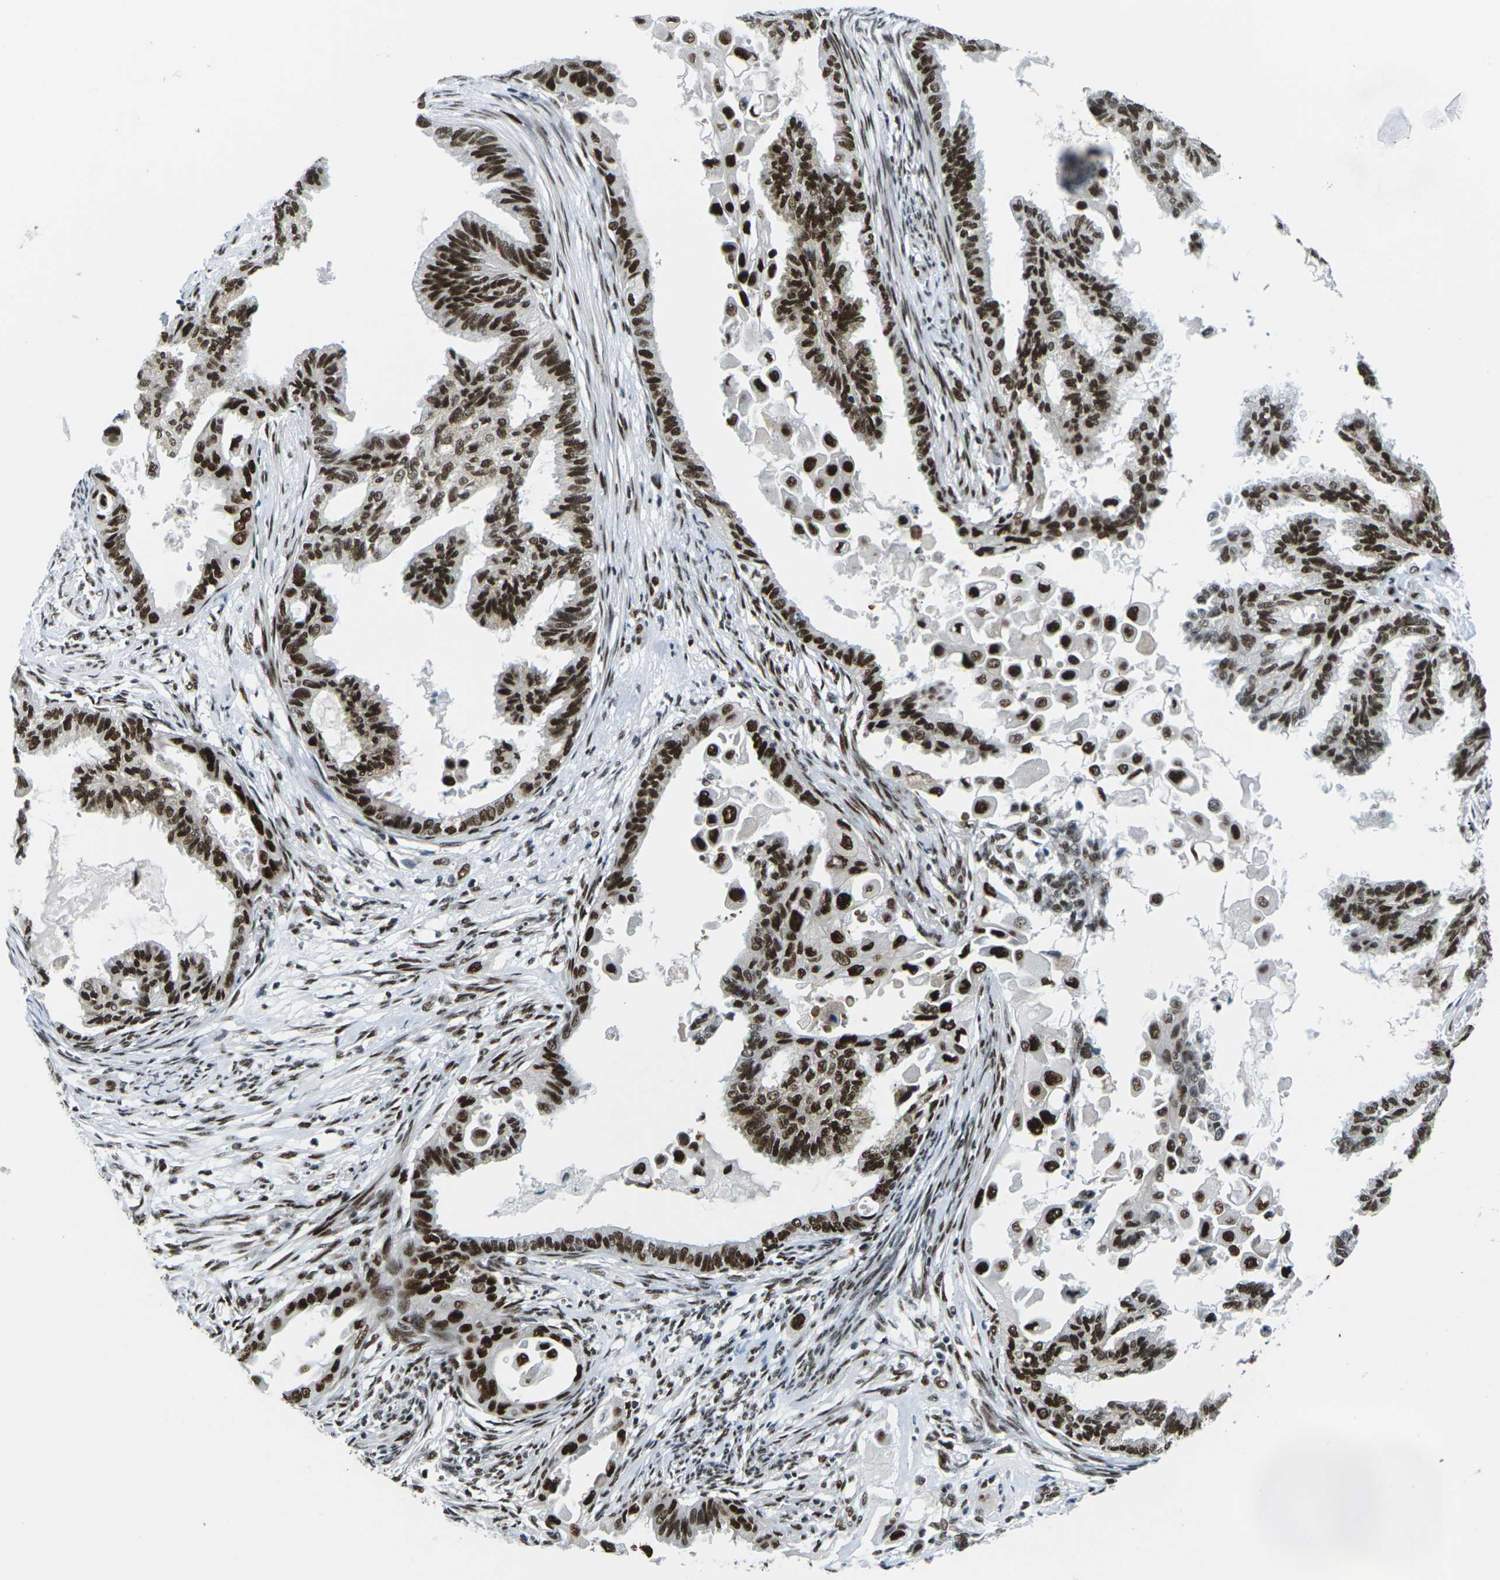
{"staining": {"intensity": "strong", "quantity": ">75%", "location": "nuclear"}, "tissue": "cervical cancer", "cell_type": "Tumor cells", "image_type": "cancer", "snomed": [{"axis": "morphology", "description": "Normal tissue, NOS"}, {"axis": "morphology", "description": "Adenocarcinoma, NOS"}, {"axis": "topography", "description": "Cervix"}, {"axis": "topography", "description": "Endometrium"}], "caption": "Immunohistochemical staining of adenocarcinoma (cervical) exhibits high levels of strong nuclear protein positivity in about >75% of tumor cells.", "gene": "PSME3", "patient": {"sex": "female", "age": 86}}